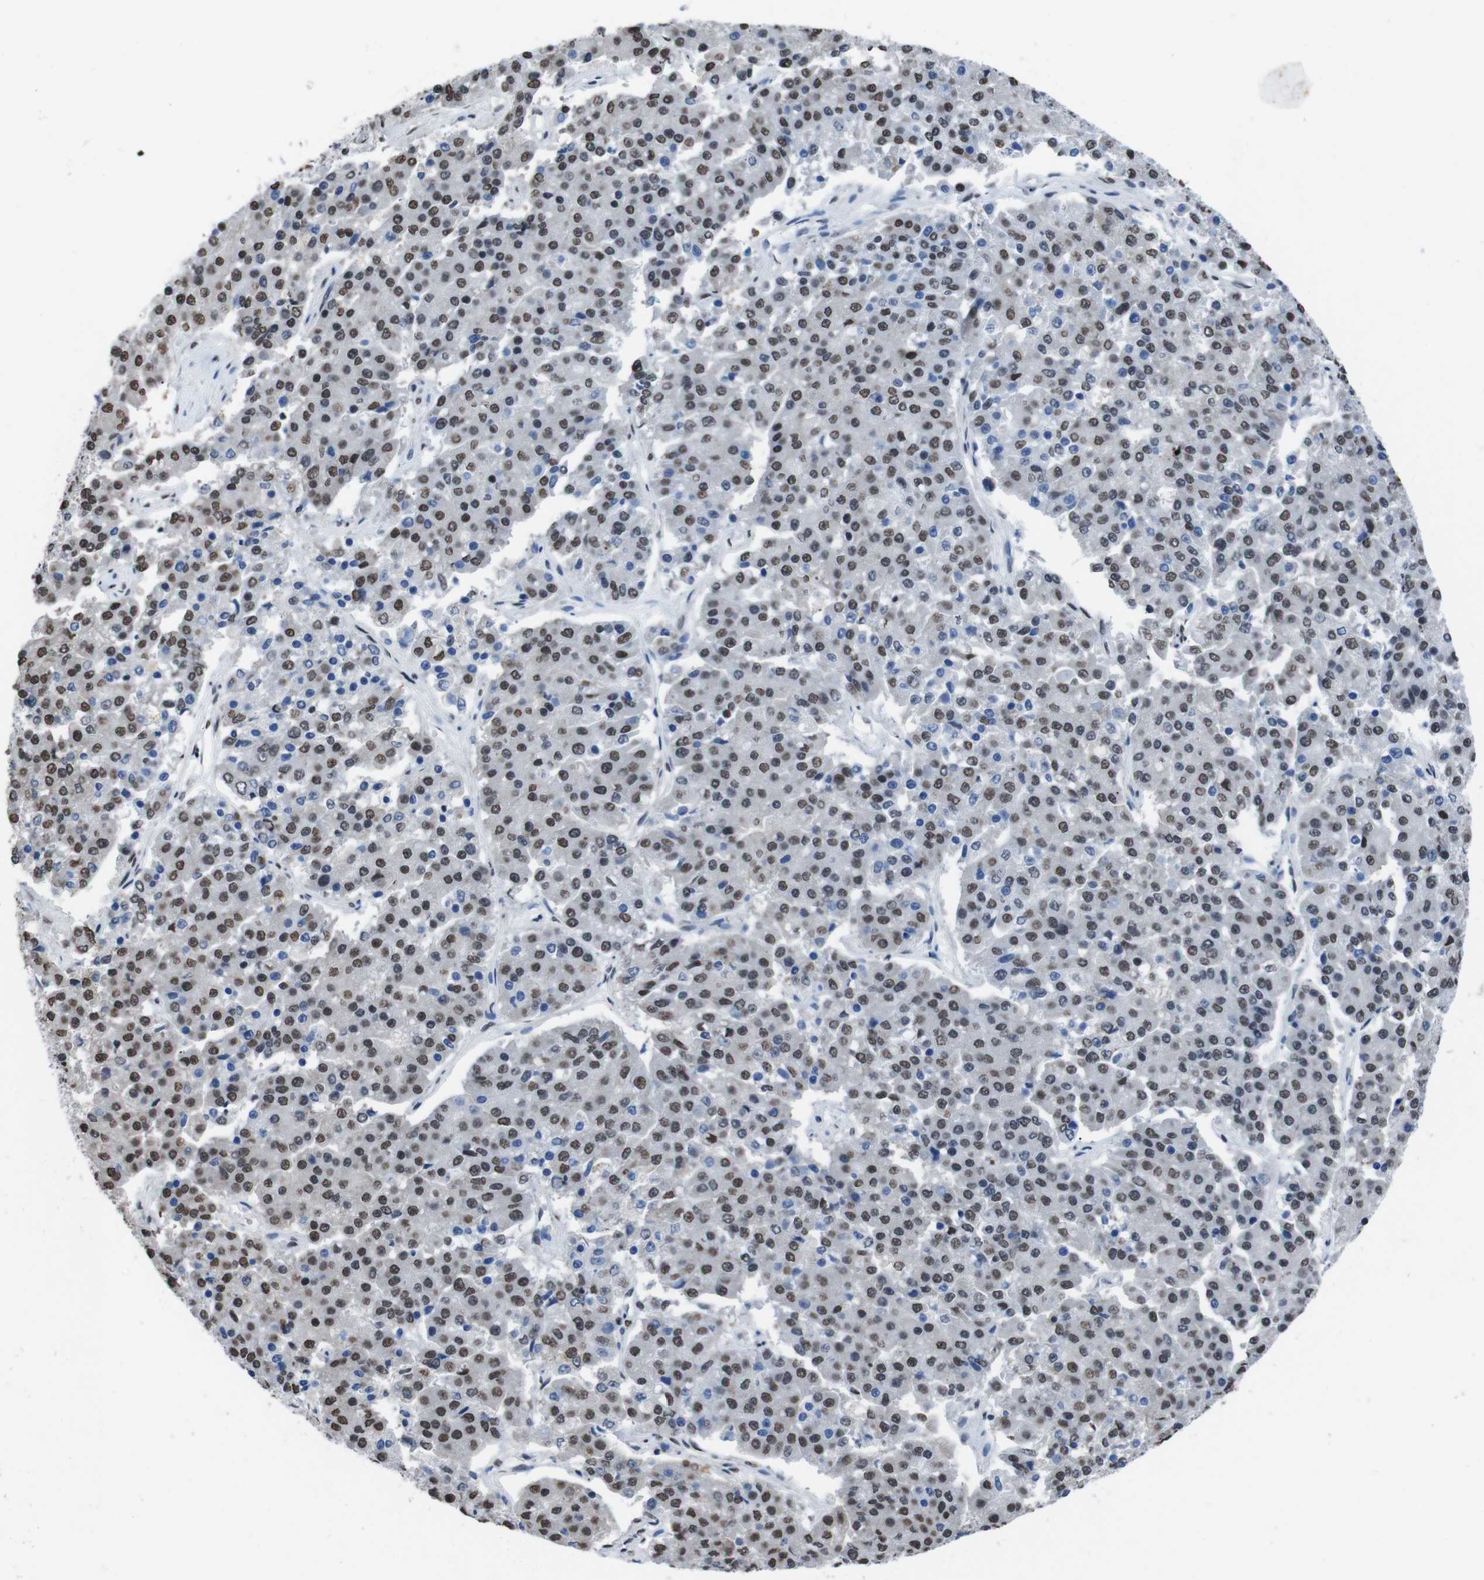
{"staining": {"intensity": "moderate", "quantity": ">75%", "location": "nuclear"}, "tissue": "pancreatic cancer", "cell_type": "Tumor cells", "image_type": "cancer", "snomed": [{"axis": "morphology", "description": "Adenocarcinoma, NOS"}, {"axis": "topography", "description": "Pancreas"}], "caption": "Protein positivity by immunohistochemistry (IHC) reveals moderate nuclear positivity in about >75% of tumor cells in pancreatic cancer (adenocarcinoma).", "gene": "PIP4P2", "patient": {"sex": "male", "age": 50}}